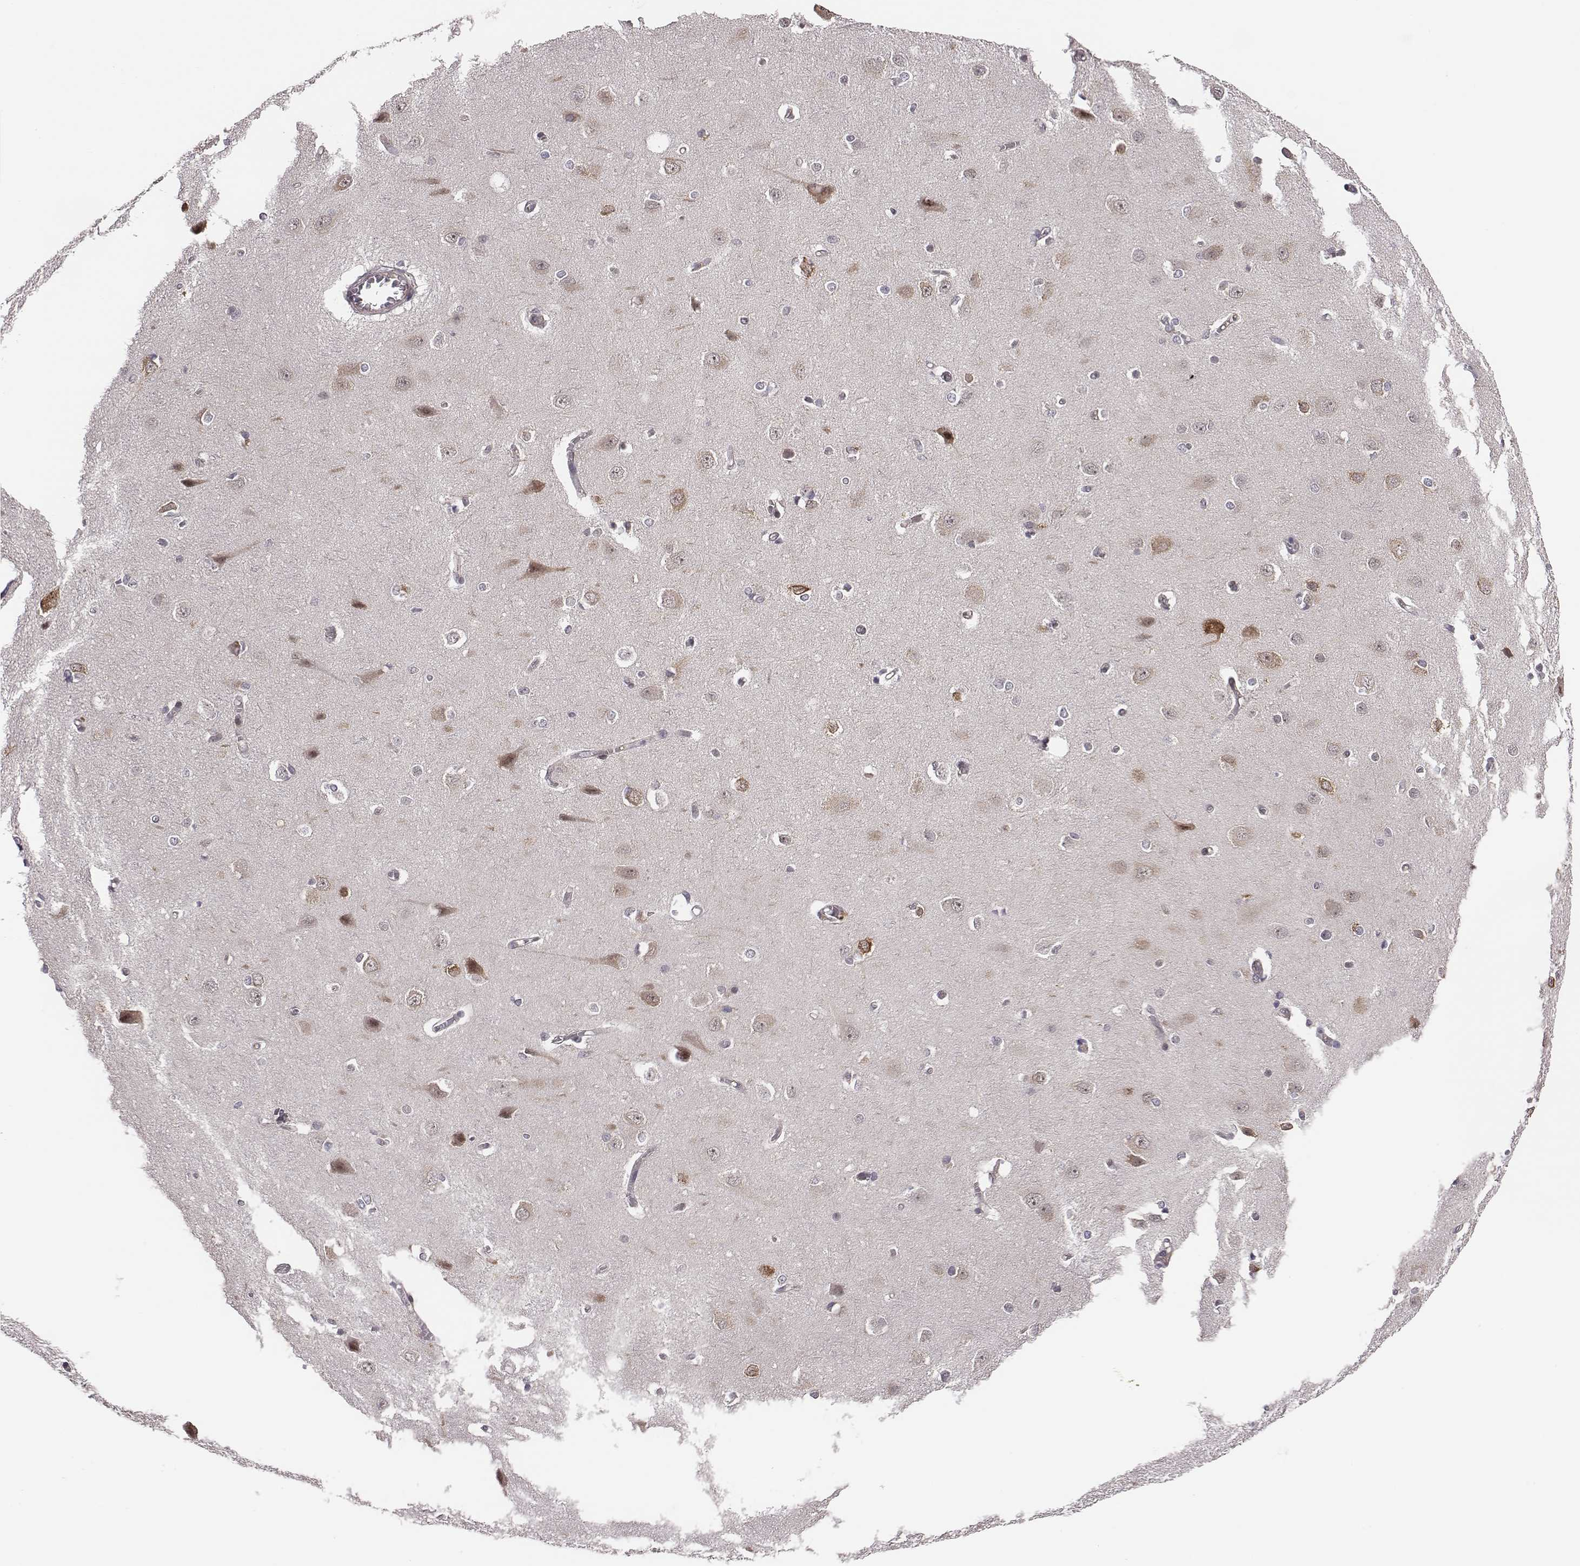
{"staining": {"intensity": "negative", "quantity": "none", "location": "none"}, "tissue": "cerebral cortex", "cell_type": "Endothelial cells", "image_type": "normal", "snomed": [{"axis": "morphology", "description": "Normal tissue, NOS"}, {"axis": "topography", "description": "Cerebral cortex"}], "caption": "This image is of unremarkable cerebral cortex stained with immunohistochemistry (IHC) to label a protein in brown with the nuclei are counter-stained blue. There is no positivity in endothelial cells.", "gene": "SMURF2", "patient": {"sex": "male", "age": 37}}